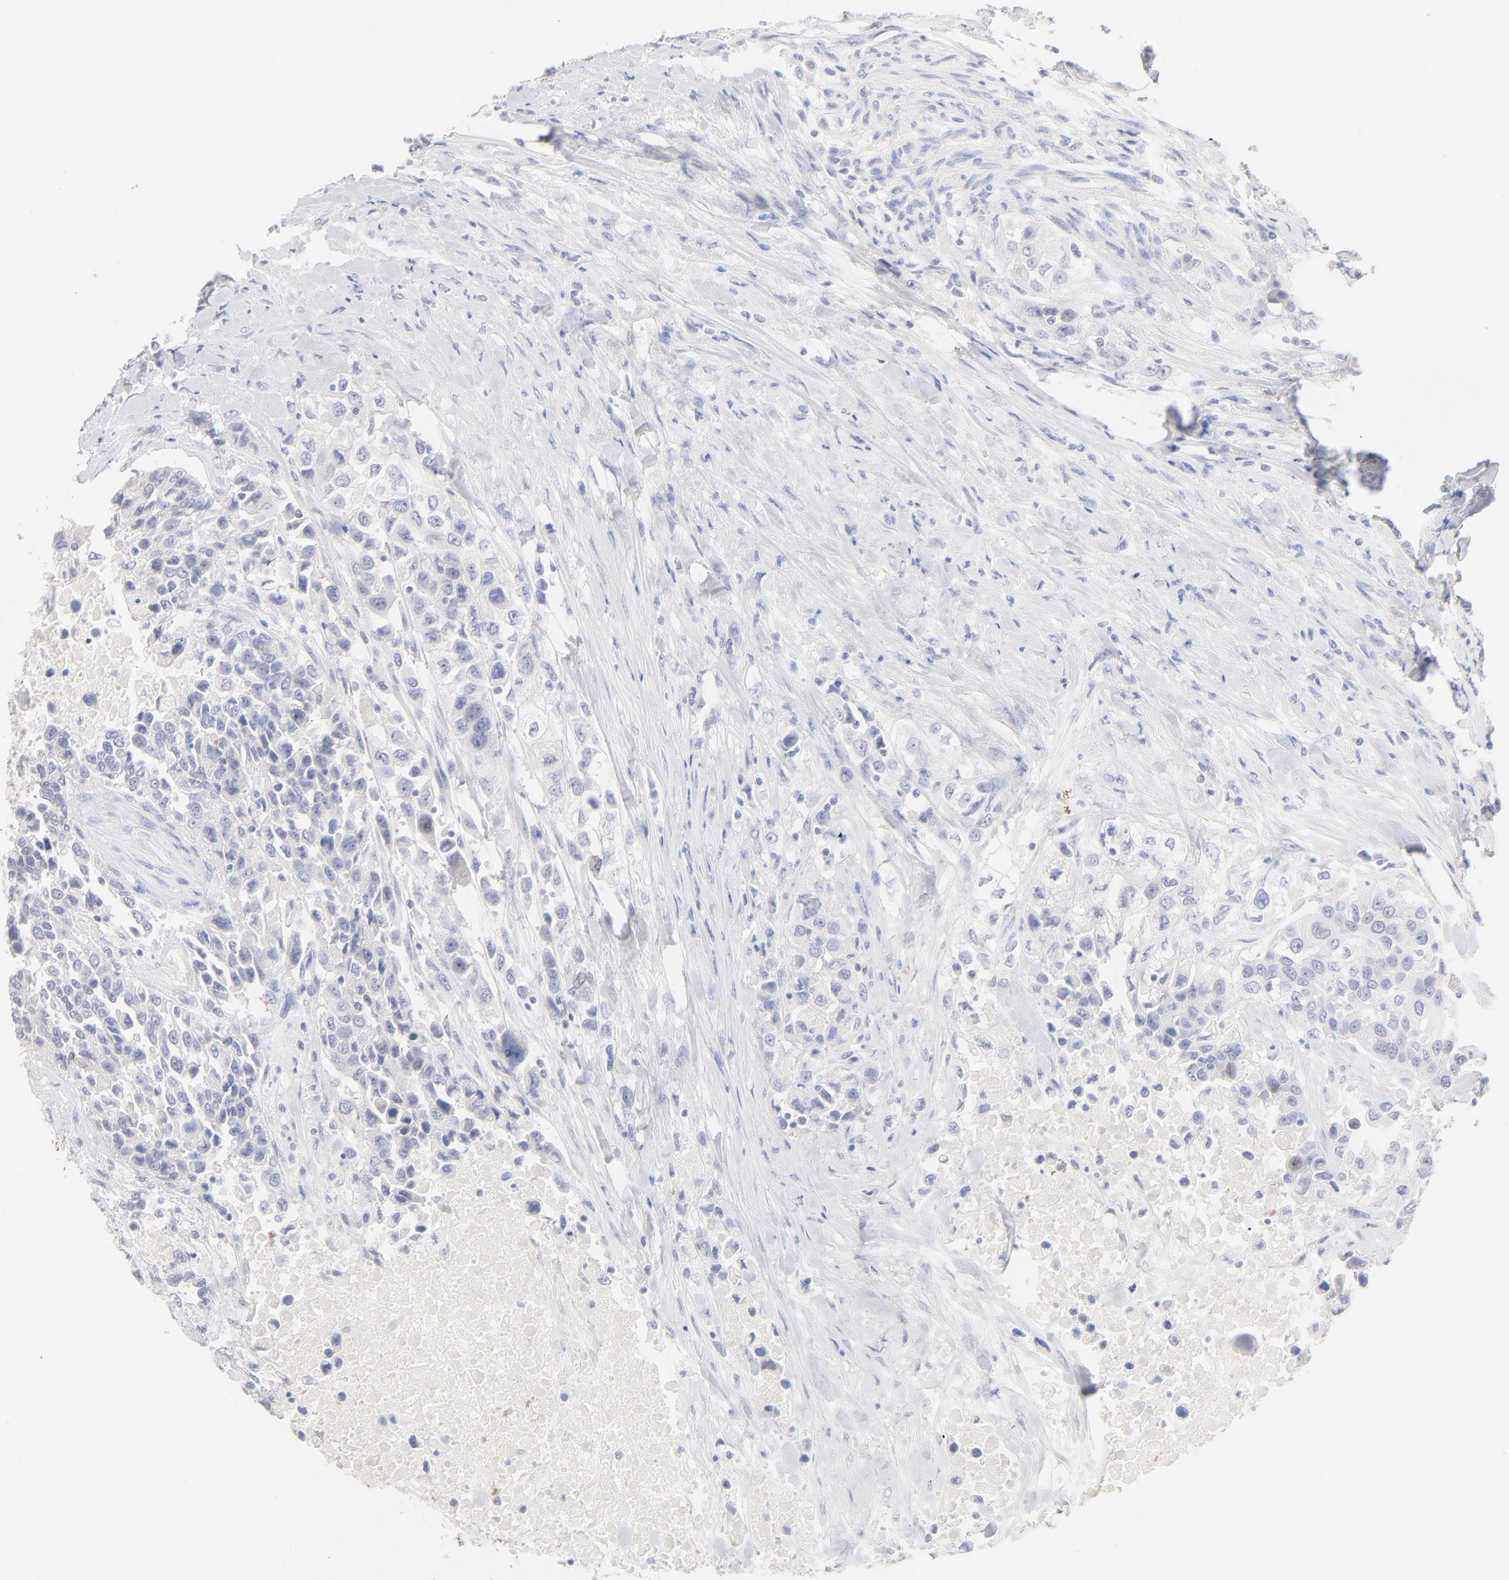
{"staining": {"intensity": "negative", "quantity": "none", "location": "none"}, "tissue": "urothelial cancer", "cell_type": "Tumor cells", "image_type": "cancer", "snomed": [{"axis": "morphology", "description": "Urothelial carcinoma, High grade"}, {"axis": "topography", "description": "Urinary bladder"}], "caption": "This photomicrograph is of high-grade urothelial carcinoma stained with immunohistochemistry (IHC) to label a protein in brown with the nuclei are counter-stained blue. There is no expression in tumor cells.", "gene": "ONECUT1", "patient": {"sex": "female", "age": 80}}